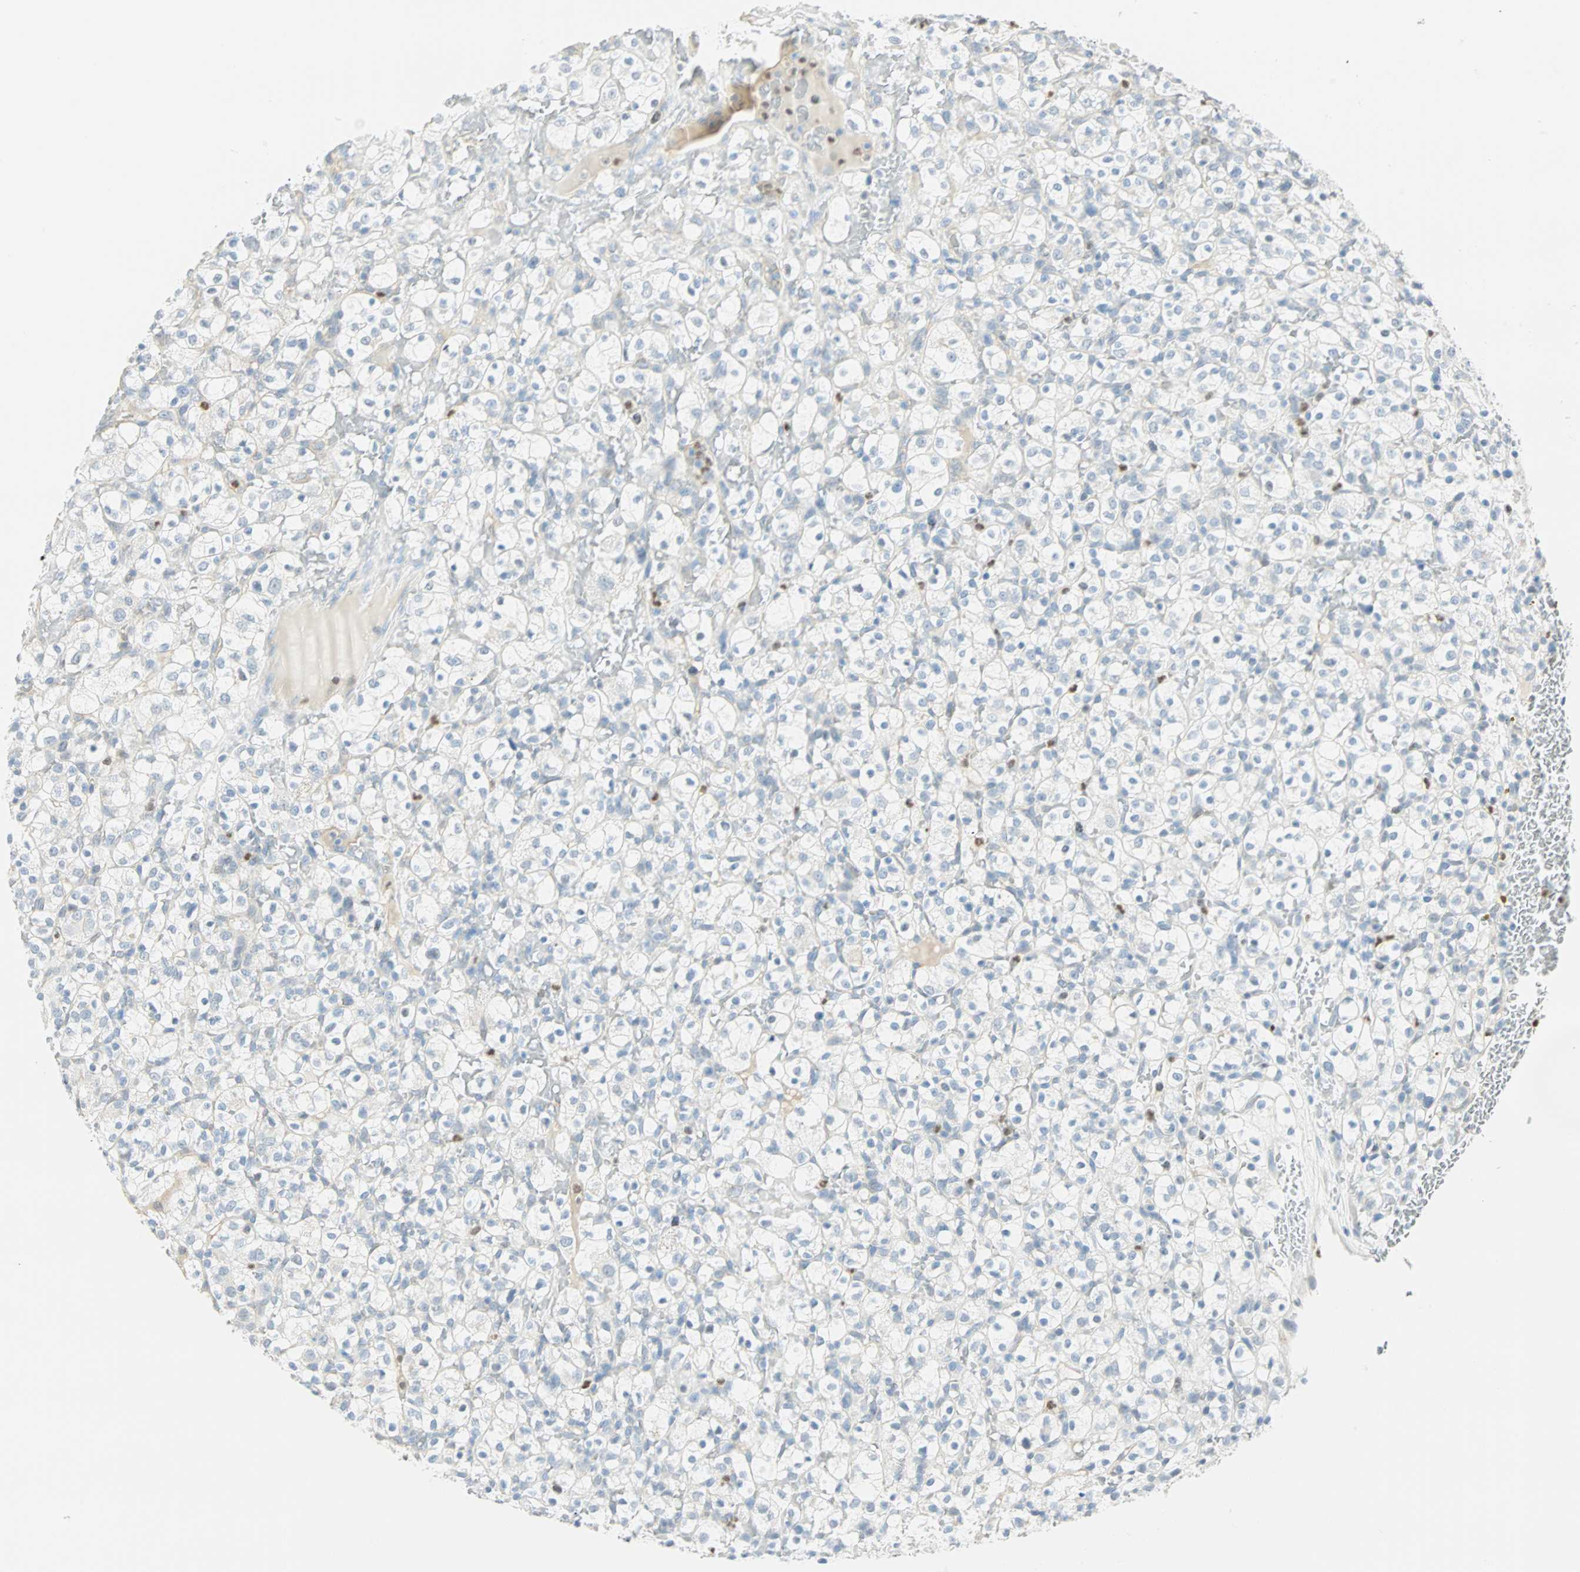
{"staining": {"intensity": "negative", "quantity": "none", "location": "none"}, "tissue": "renal cancer", "cell_type": "Tumor cells", "image_type": "cancer", "snomed": [{"axis": "morphology", "description": "Normal tissue, NOS"}, {"axis": "morphology", "description": "Adenocarcinoma, NOS"}, {"axis": "topography", "description": "Kidney"}], "caption": "An image of renal adenocarcinoma stained for a protein reveals no brown staining in tumor cells.", "gene": "MLLT10", "patient": {"sex": "female", "age": 72}}